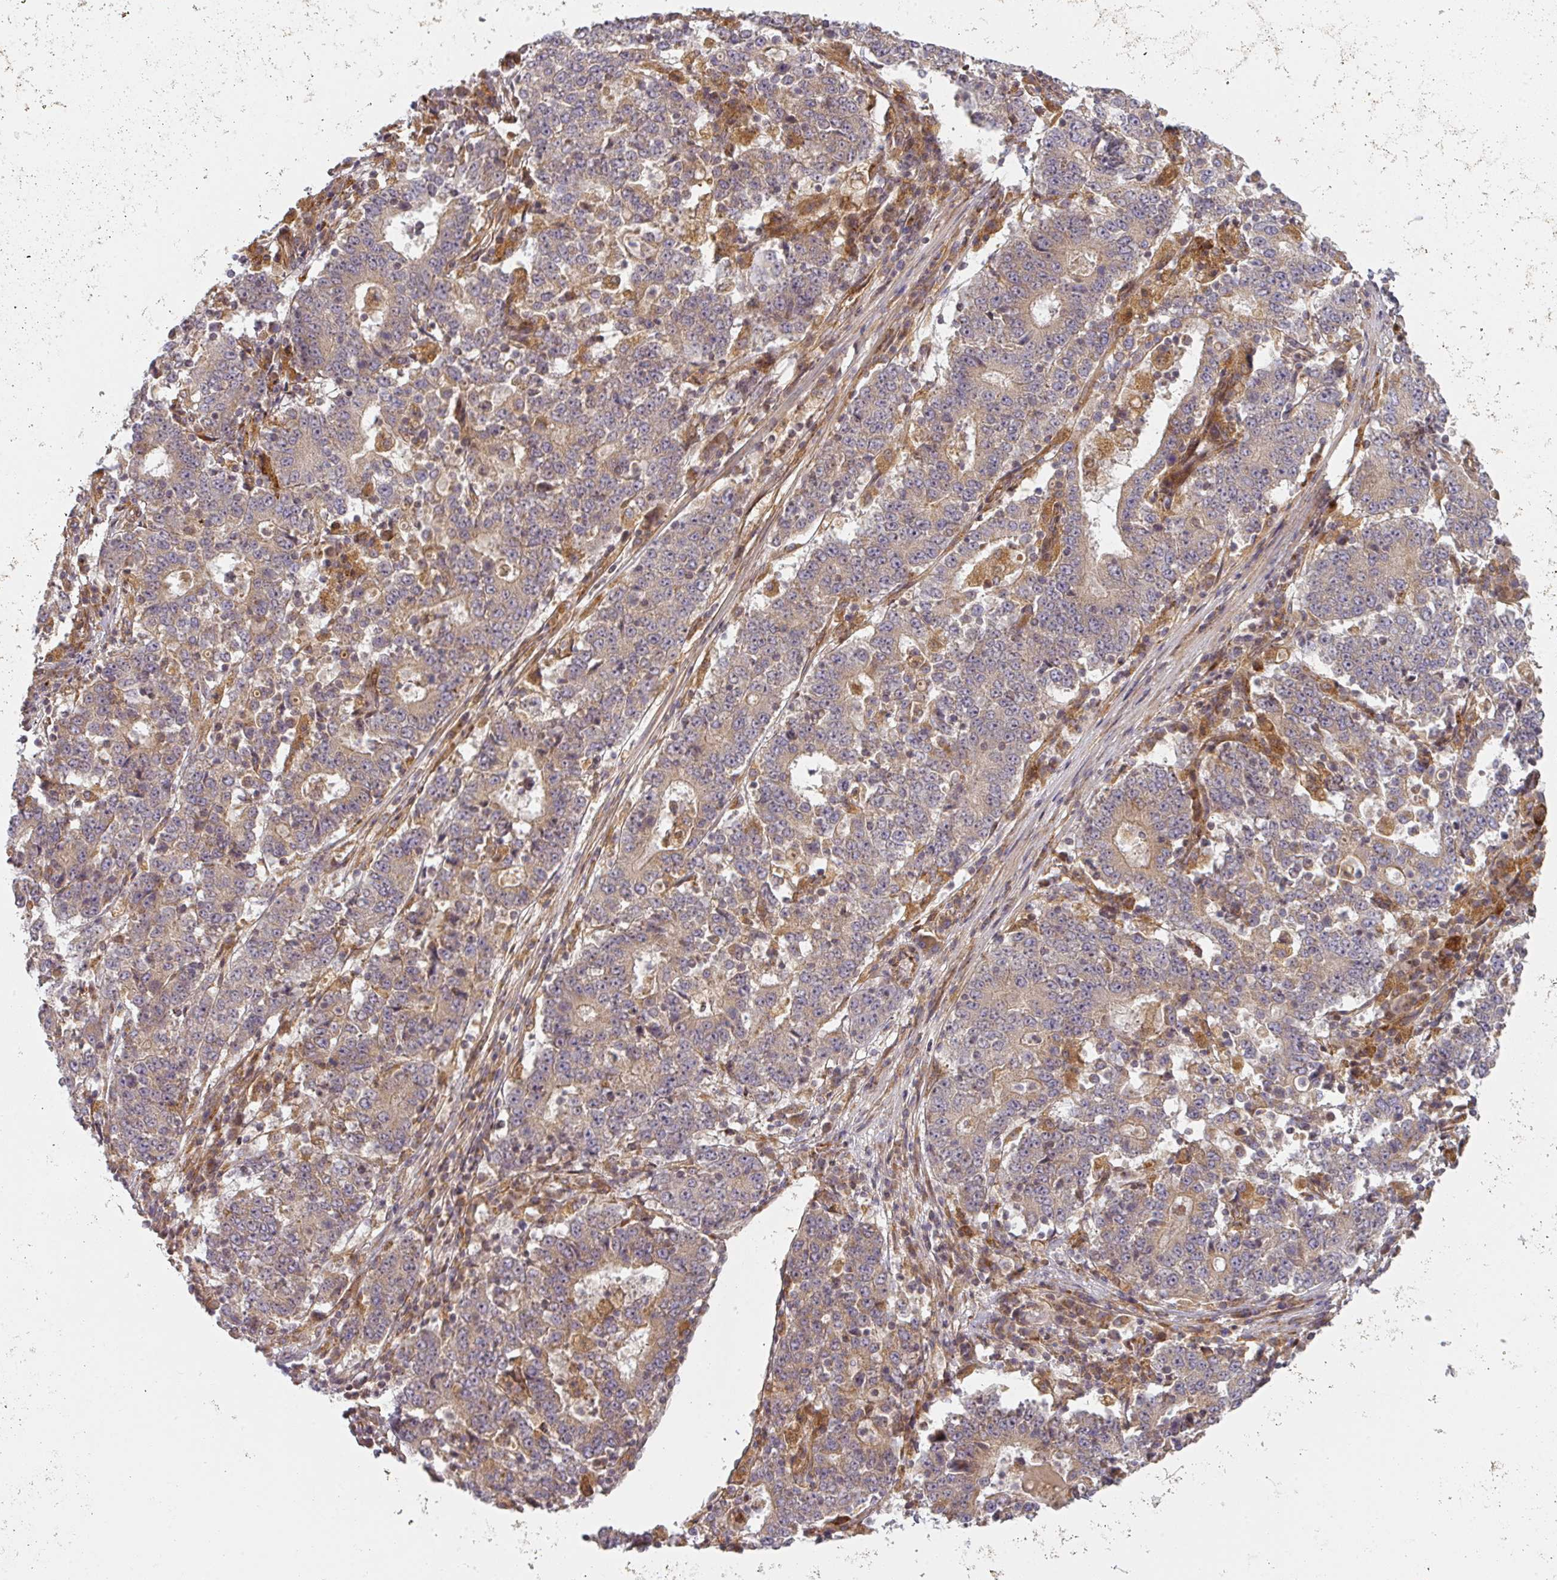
{"staining": {"intensity": "weak", "quantity": "25%-75%", "location": "cytoplasmic/membranous"}, "tissue": "stomach cancer", "cell_type": "Tumor cells", "image_type": "cancer", "snomed": [{"axis": "morphology", "description": "Adenocarcinoma, NOS"}, {"axis": "topography", "description": "Stomach"}], "caption": "Immunohistochemical staining of stomach adenocarcinoma reveals low levels of weak cytoplasmic/membranous staining in about 25%-75% of tumor cells. (DAB (3,3'-diaminobenzidine) = brown stain, brightfield microscopy at high magnification).", "gene": "CNOT1", "patient": {"sex": "male", "age": 59}}